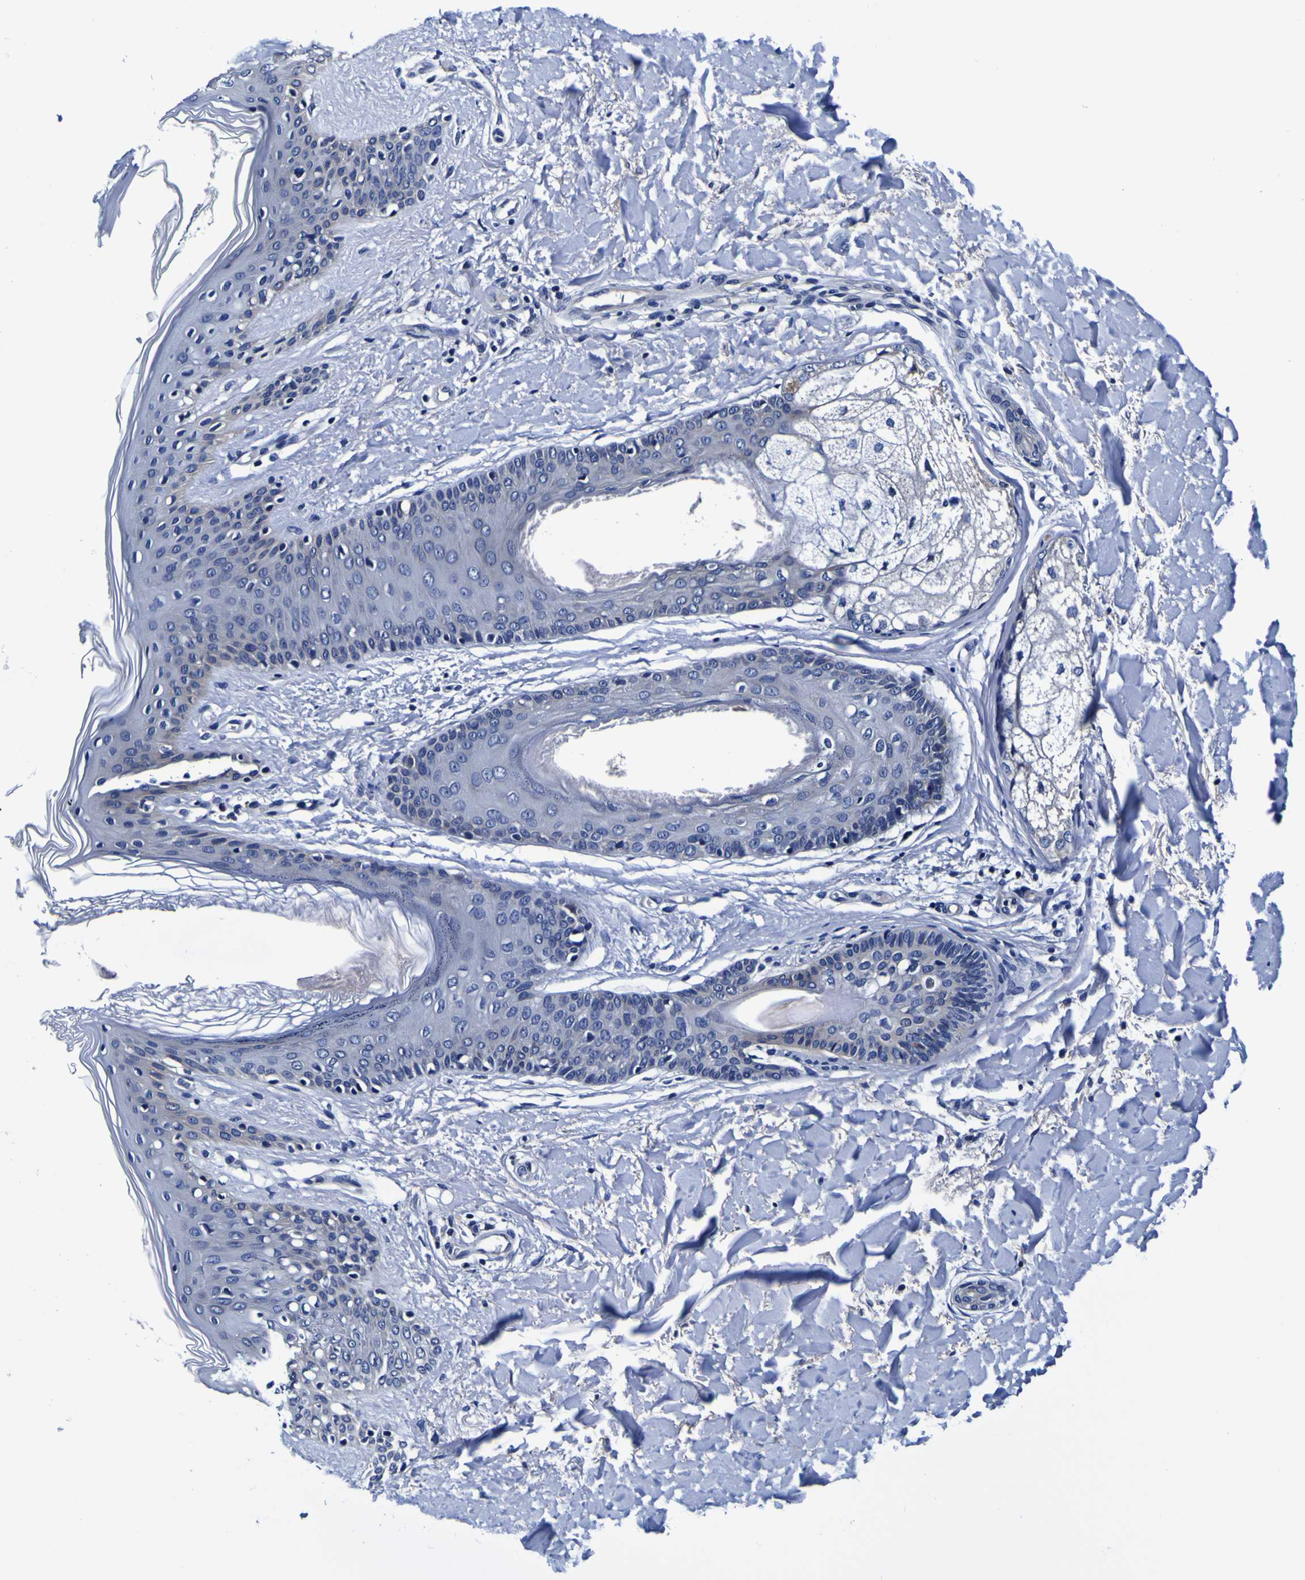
{"staining": {"intensity": "negative", "quantity": "none", "location": "none"}, "tissue": "skin", "cell_type": "Fibroblasts", "image_type": "normal", "snomed": [{"axis": "morphology", "description": "Normal tissue, NOS"}, {"axis": "topography", "description": "Skin"}], "caption": "DAB (3,3'-diaminobenzidine) immunohistochemical staining of unremarkable skin displays no significant expression in fibroblasts. (DAB IHC with hematoxylin counter stain).", "gene": "PDLIM4", "patient": {"sex": "male", "age": 16}}